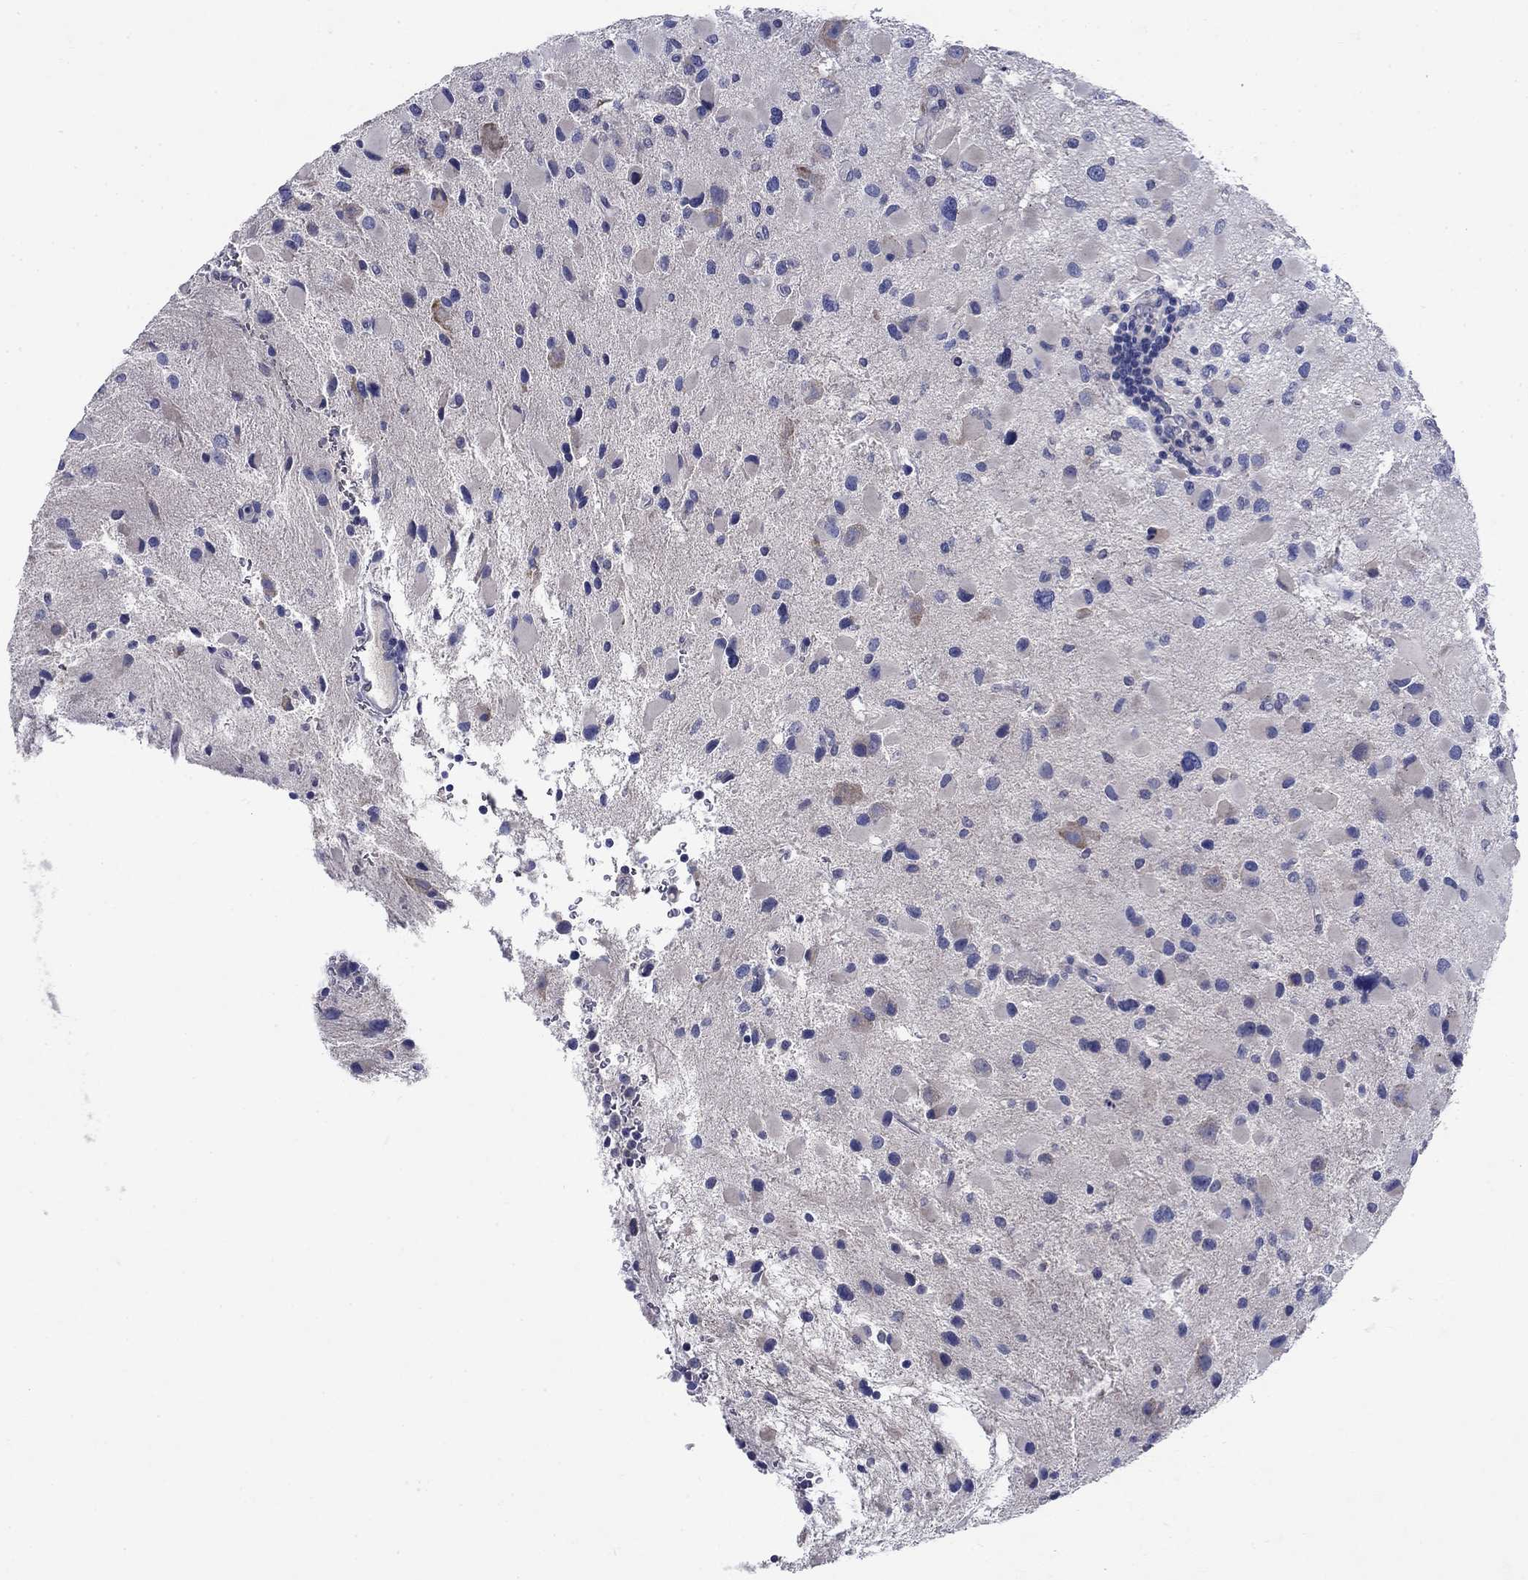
{"staining": {"intensity": "negative", "quantity": "none", "location": "none"}, "tissue": "glioma", "cell_type": "Tumor cells", "image_type": "cancer", "snomed": [{"axis": "morphology", "description": "Glioma, malignant, Low grade"}, {"axis": "topography", "description": "Brain"}], "caption": "Immunohistochemical staining of human glioma demonstrates no significant positivity in tumor cells.", "gene": "SULT2B1", "patient": {"sex": "female", "age": 32}}